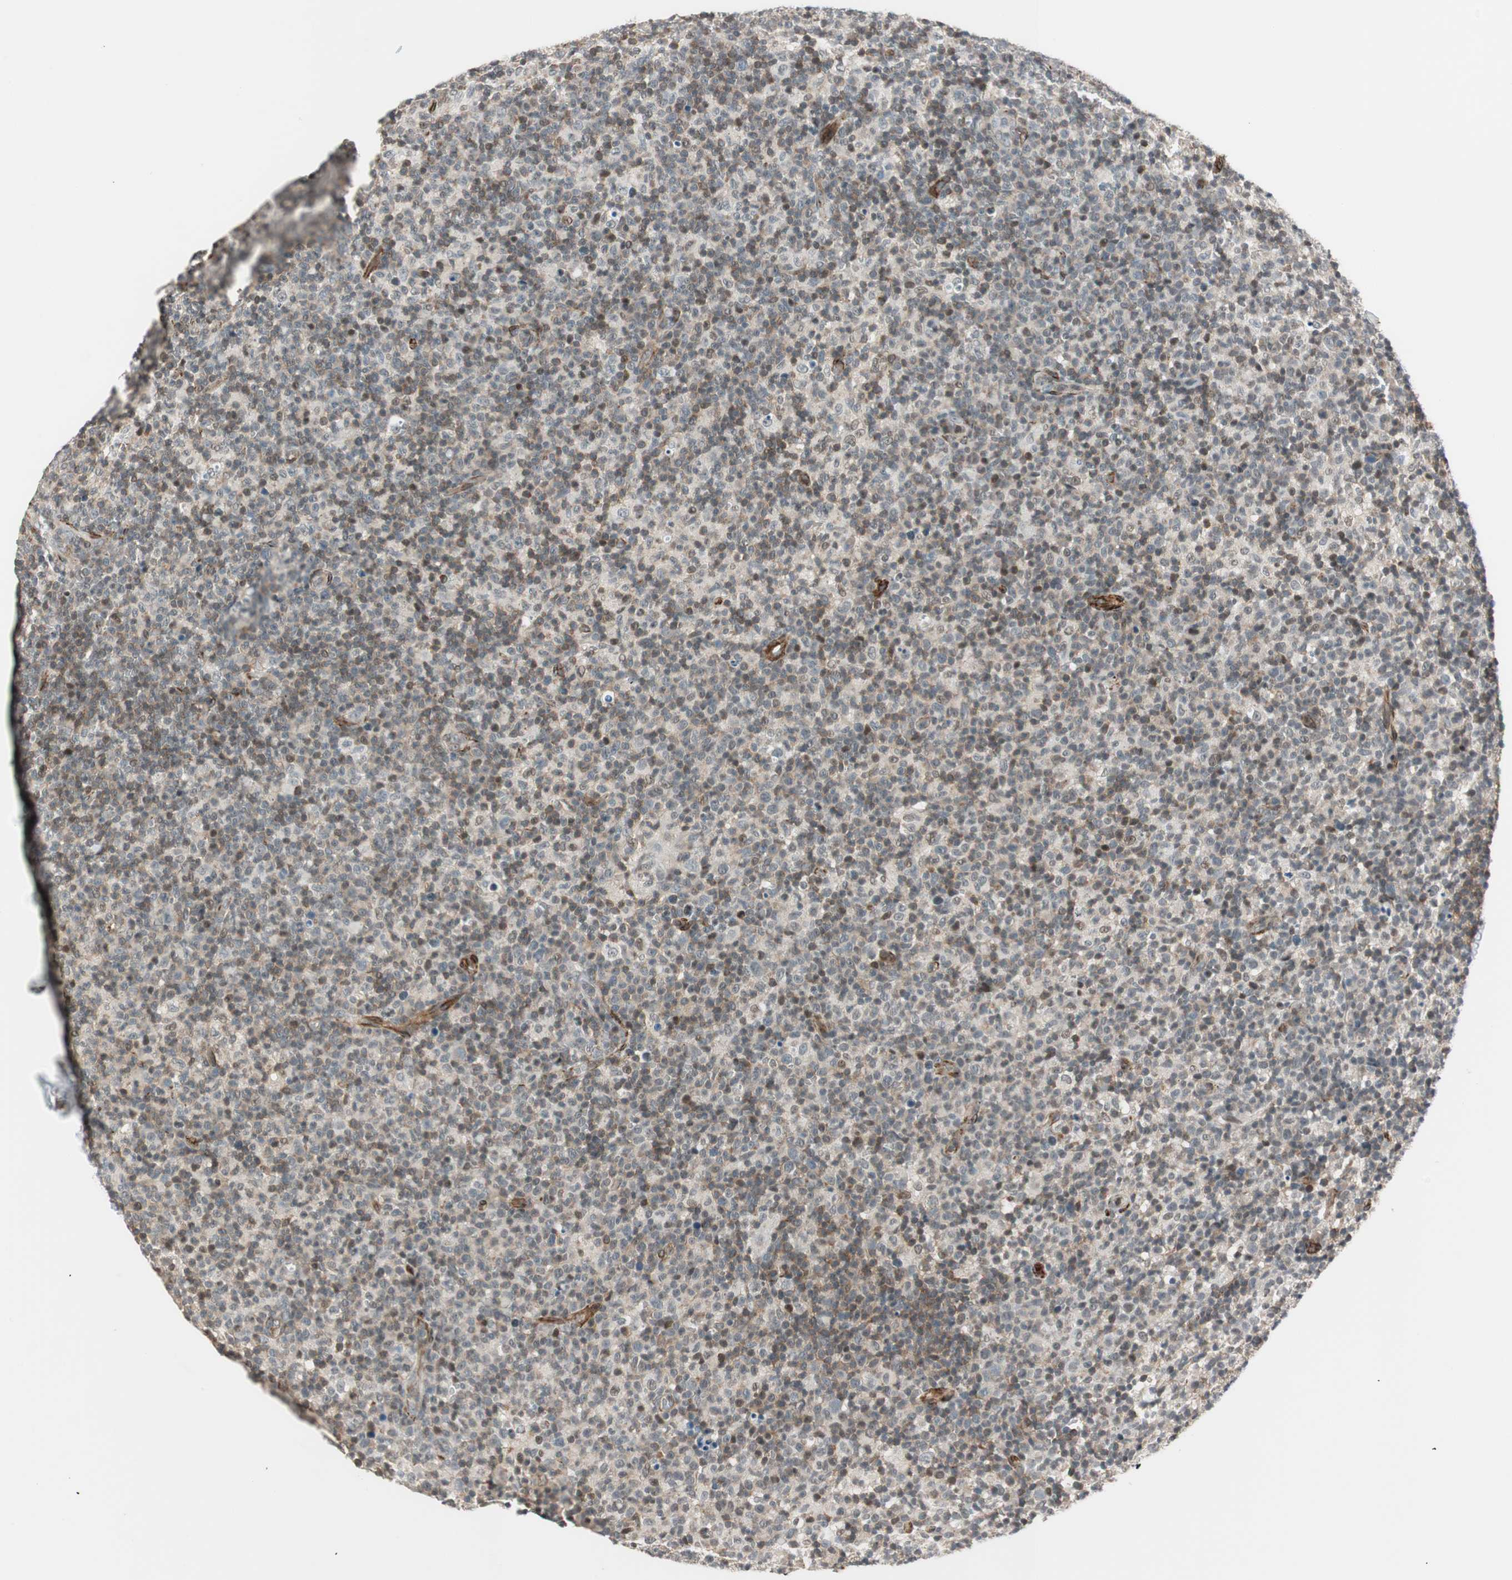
{"staining": {"intensity": "moderate", "quantity": "<25%", "location": "nuclear"}, "tissue": "lymph node", "cell_type": "Germinal center cells", "image_type": "normal", "snomed": [{"axis": "morphology", "description": "Normal tissue, NOS"}, {"axis": "morphology", "description": "Inflammation, NOS"}, {"axis": "topography", "description": "Lymph node"}], "caption": "This photomicrograph demonstrates benign lymph node stained with immunohistochemistry to label a protein in brown. The nuclear of germinal center cells show moderate positivity for the protein. Nuclei are counter-stained blue.", "gene": "CDK19", "patient": {"sex": "male", "age": 55}}